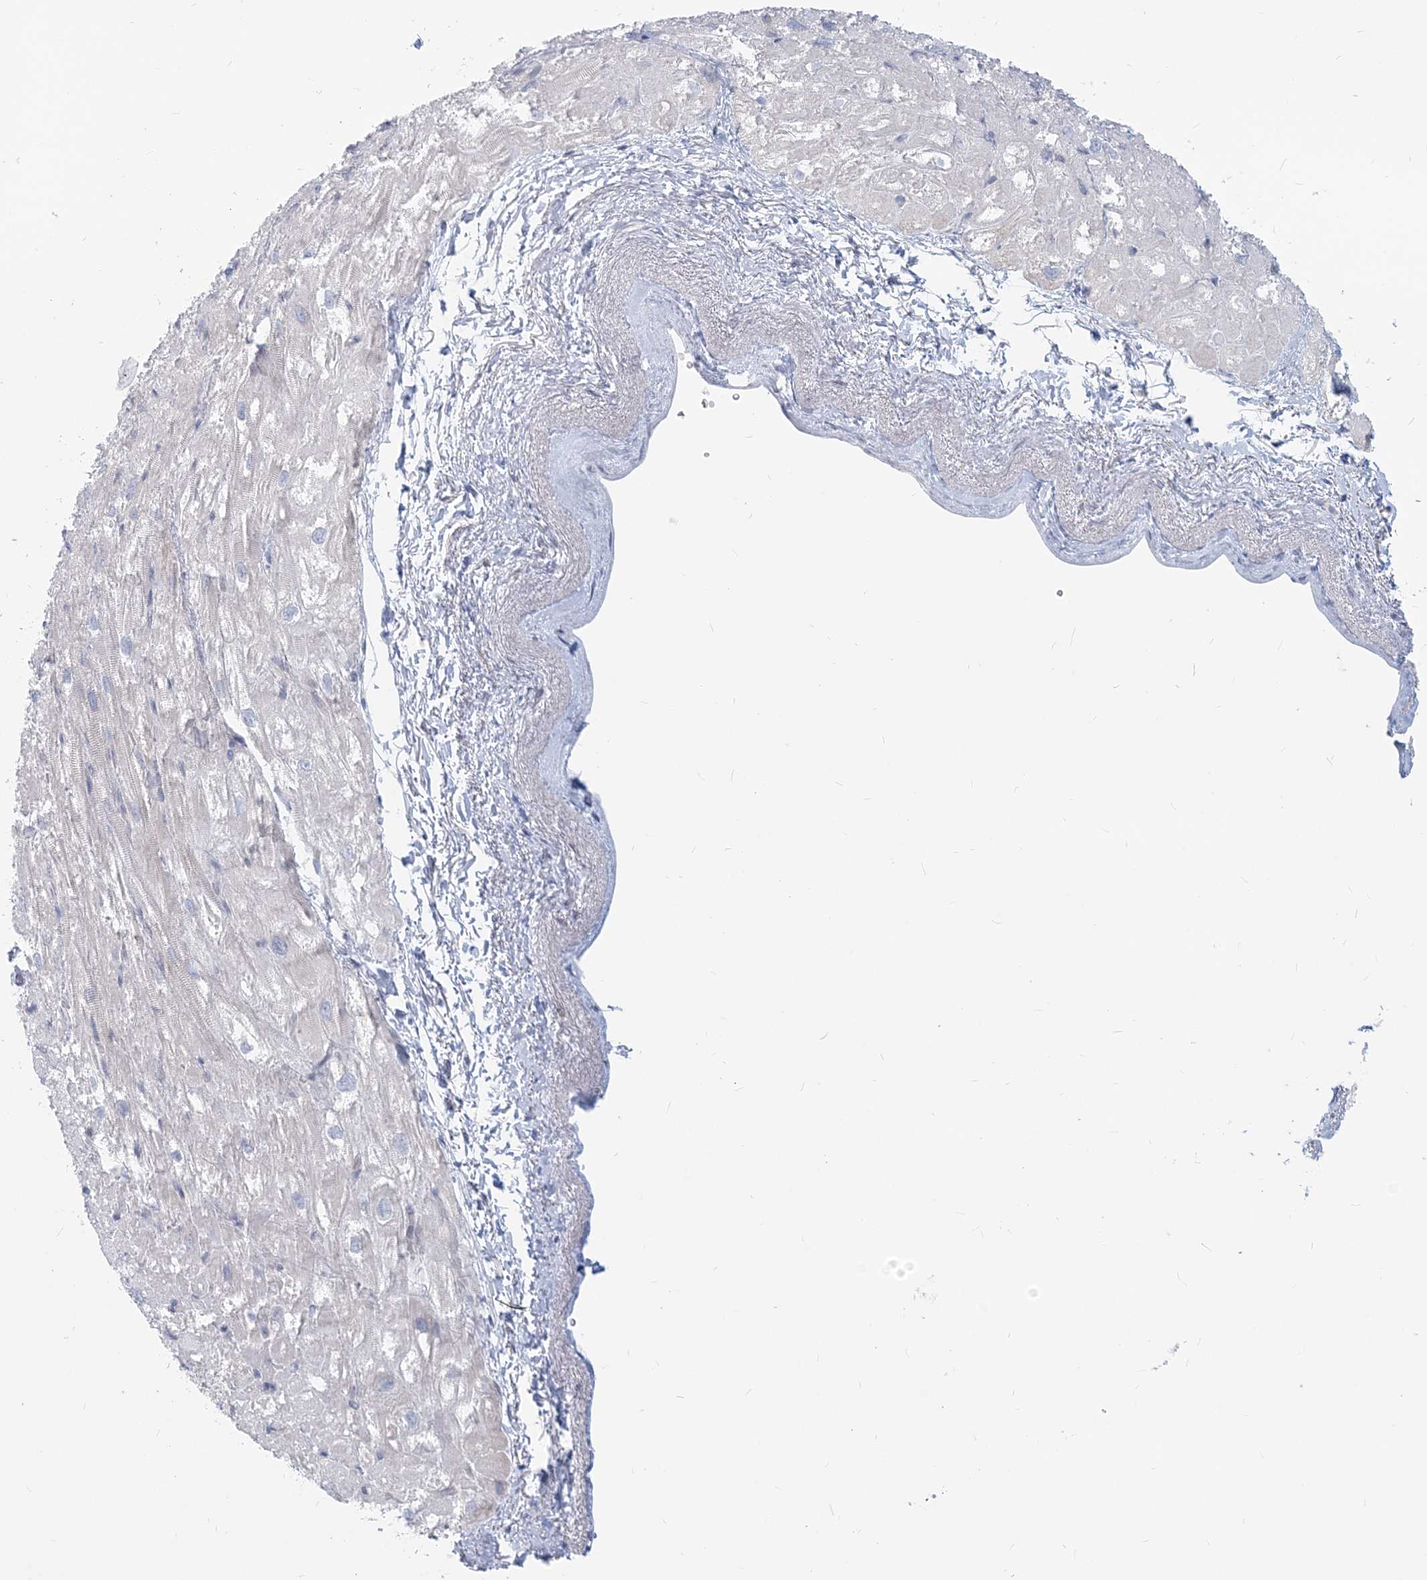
{"staining": {"intensity": "negative", "quantity": "none", "location": "none"}, "tissue": "heart muscle", "cell_type": "Cardiomyocytes", "image_type": "normal", "snomed": [{"axis": "morphology", "description": "Normal tissue, NOS"}, {"axis": "topography", "description": "Heart"}], "caption": "IHC micrograph of normal human heart muscle stained for a protein (brown), which displays no expression in cardiomyocytes. (Stains: DAB (3,3'-diaminobenzidine) IHC with hematoxylin counter stain, Microscopy: brightfield microscopy at high magnification).", "gene": "GMPPA", "patient": {"sex": "male", "age": 50}}